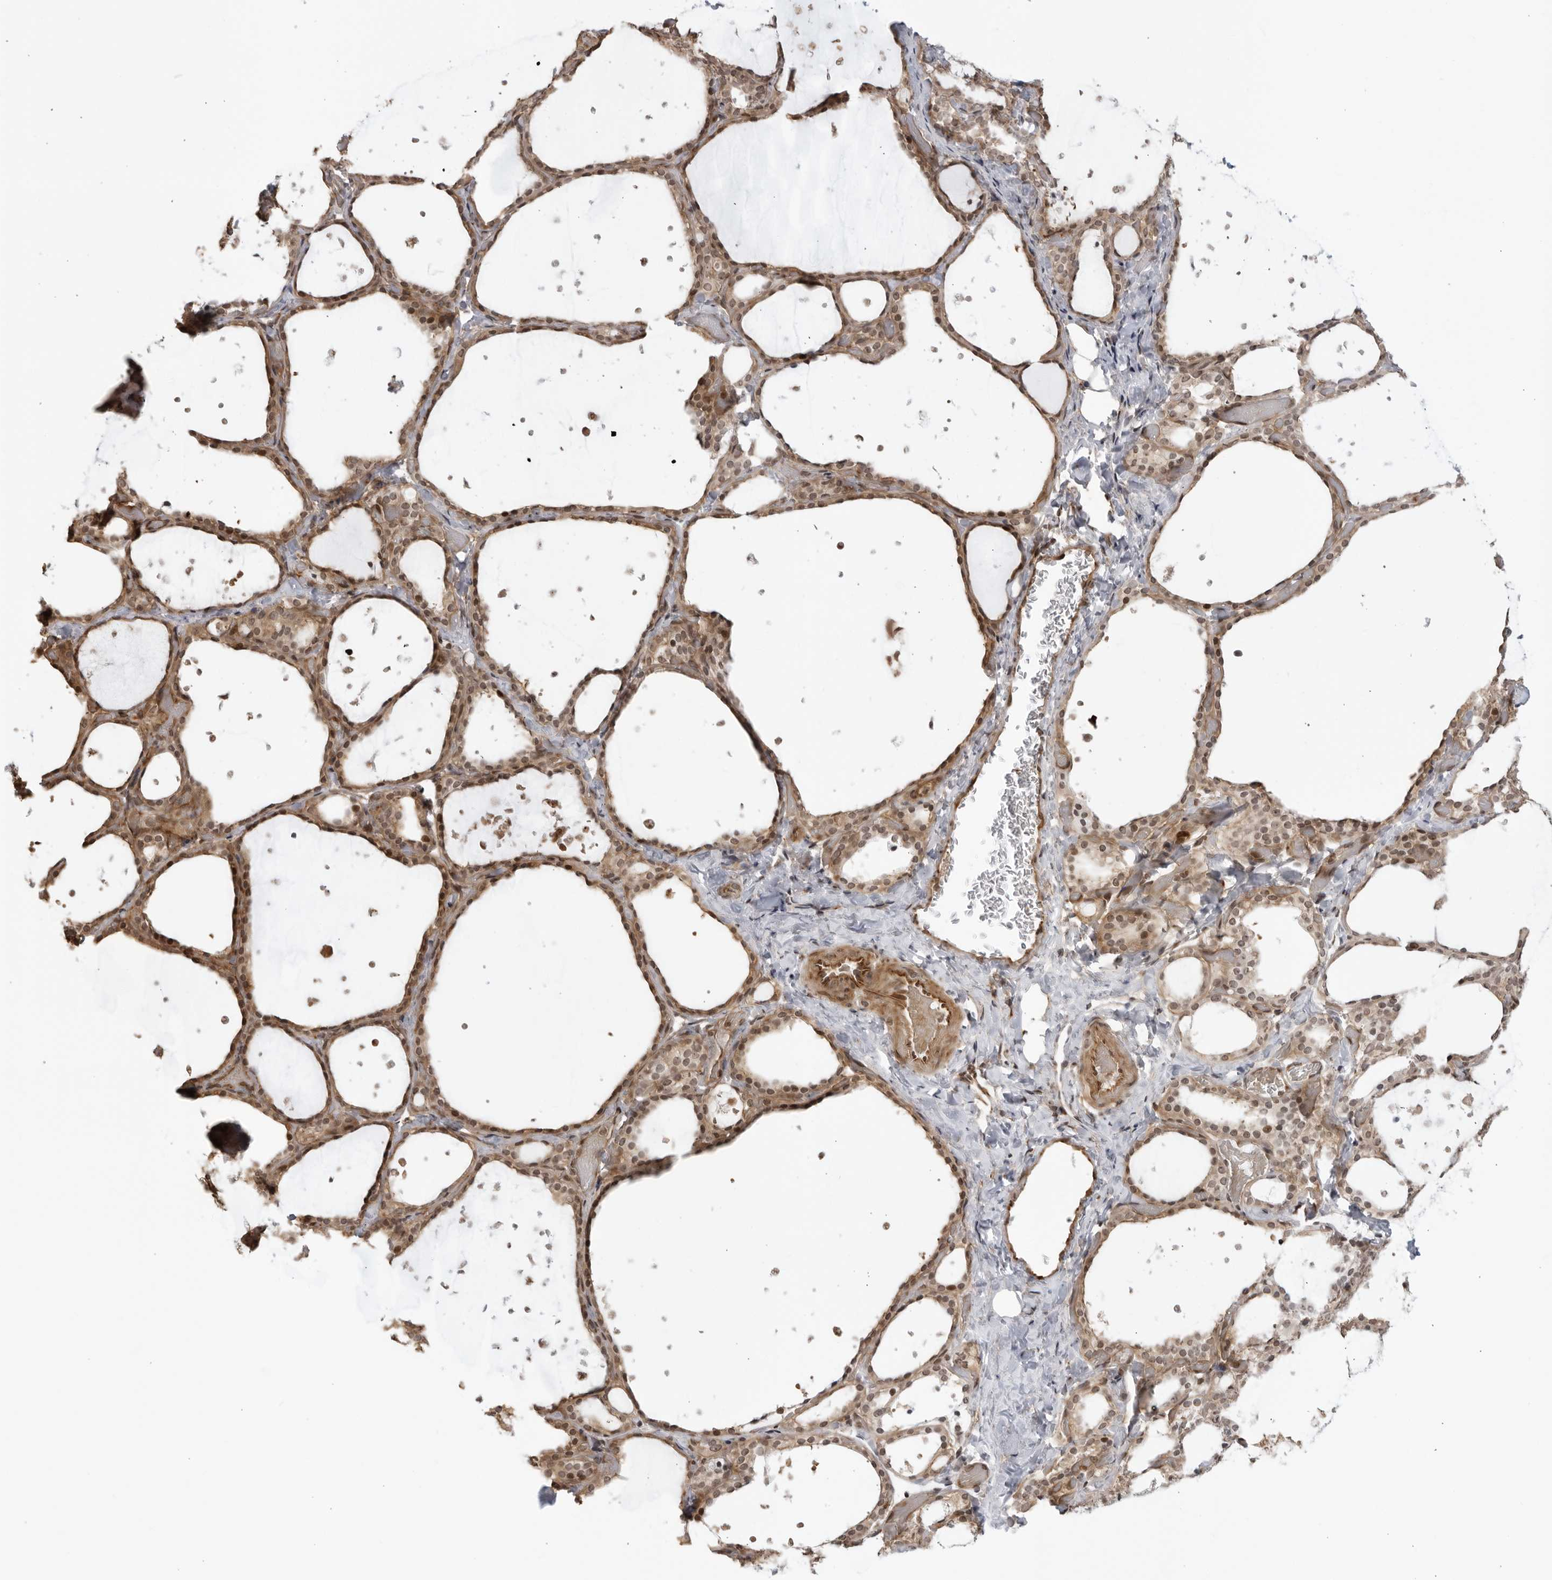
{"staining": {"intensity": "moderate", "quantity": ">75%", "location": "cytoplasmic/membranous,nuclear"}, "tissue": "thyroid gland", "cell_type": "Glandular cells", "image_type": "normal", "snomed": [{"axis": "morphology", "description": "Normal tissue, NOS"}, {"axis": "topography", "description": "Thyroid gland"}], "caption": "A micrograph of thyroid gland stained for a protein reveals moderate cytoplasmic/membranous,nuclear brown staining in glandular cells. (brown staining indicates protein expression, while blue staining denotes nuclei).", "gene": "TCF21", "patient": {"sex": "female", "age": 44}}